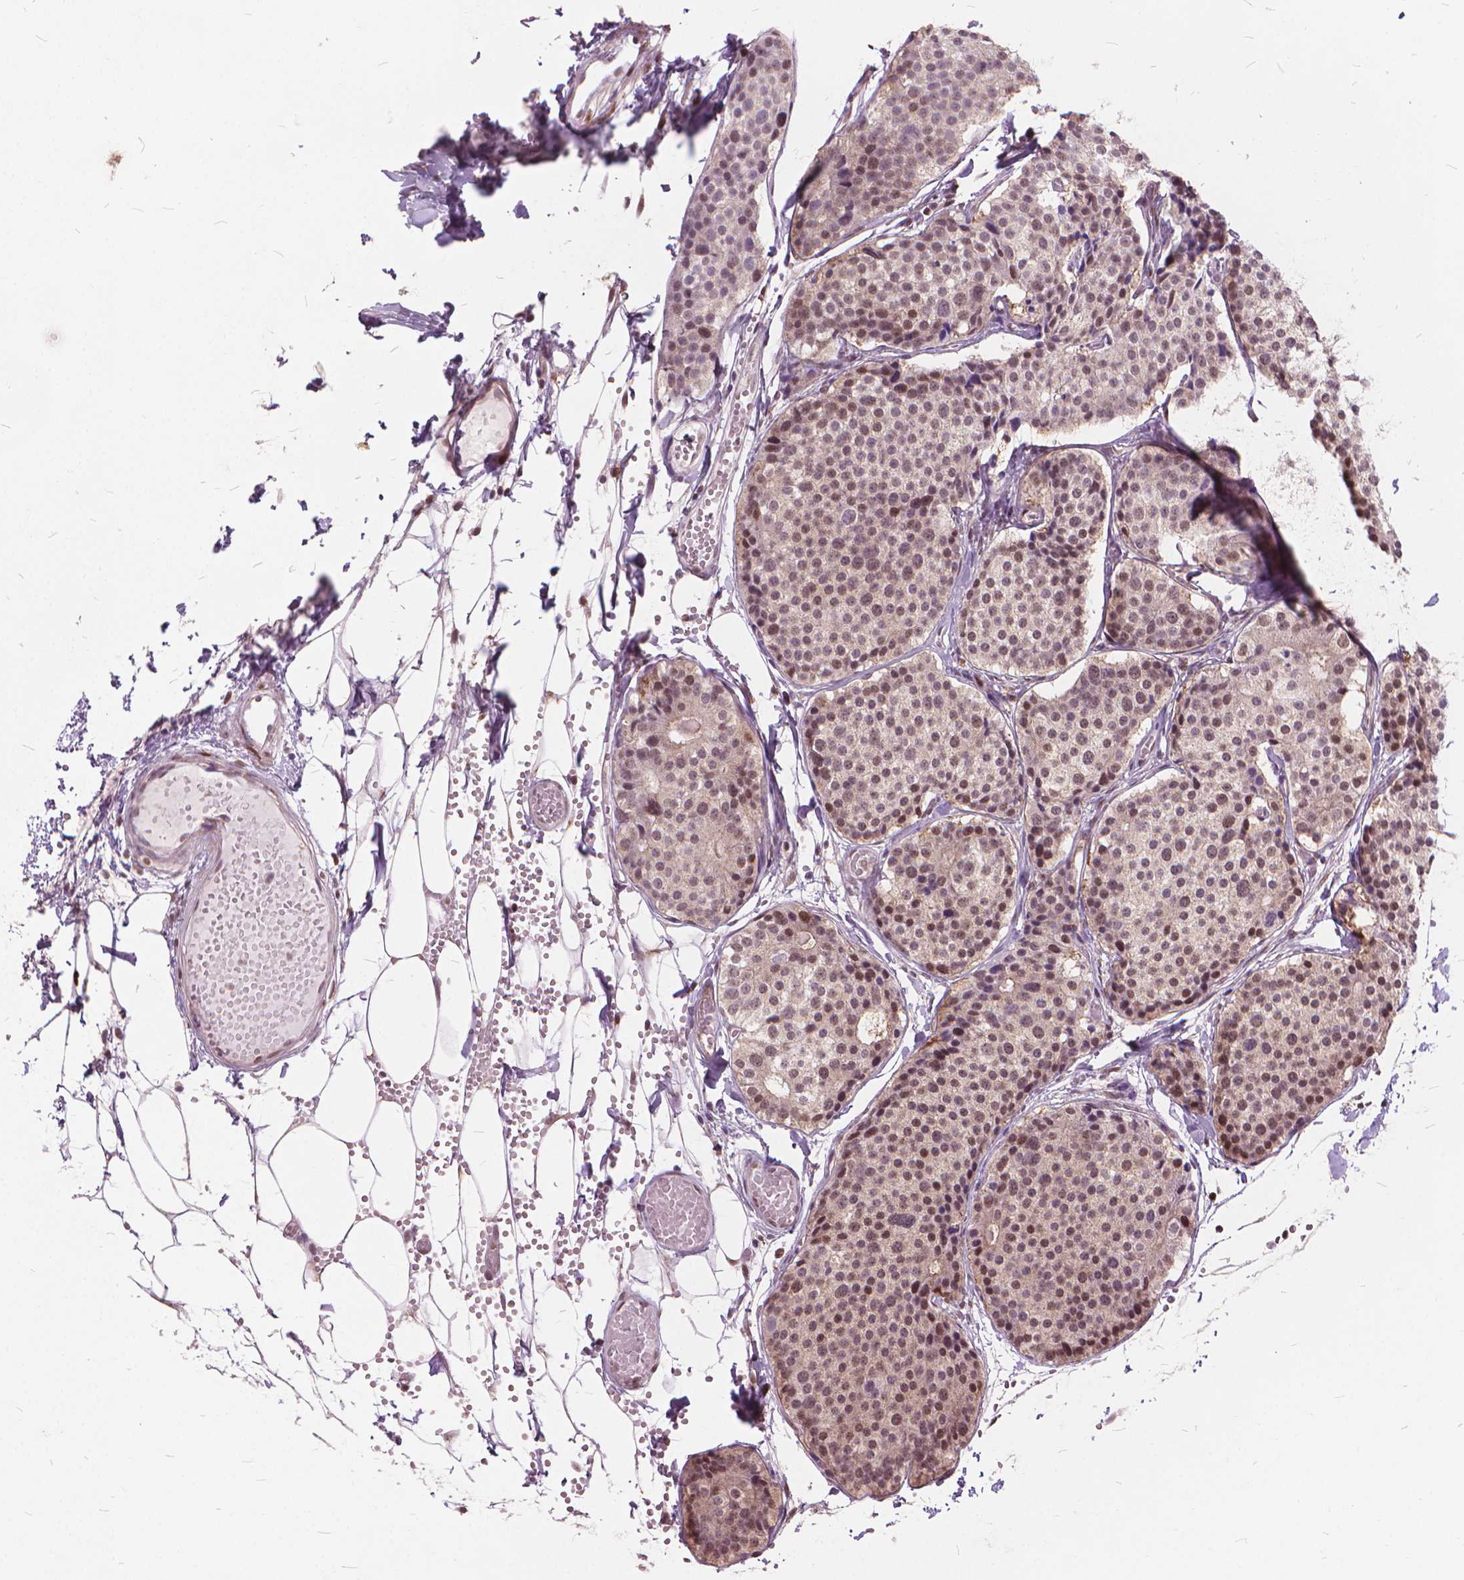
{"staining": {"intensity": "moderate", "quantity": "25%-75%", "location": "nuclear"}, "tissue": "carcinoid", "cell_type": "Tumor cells", "image_type": "cancer", "snomed": [{"axis": "morphology", "description": "Carcinoid, malignant, NOS"}, {"axis": "topography", "description": "Small intestine"}], "caption": "This is a photomicrograph of immunohistochemistry (IHC) staining of carcinoid (malignant), which shows moderate expression in the nuclear of tumor cells.", "gene": "STAT5B", "patient": {"sex": "female", "age": 65}}